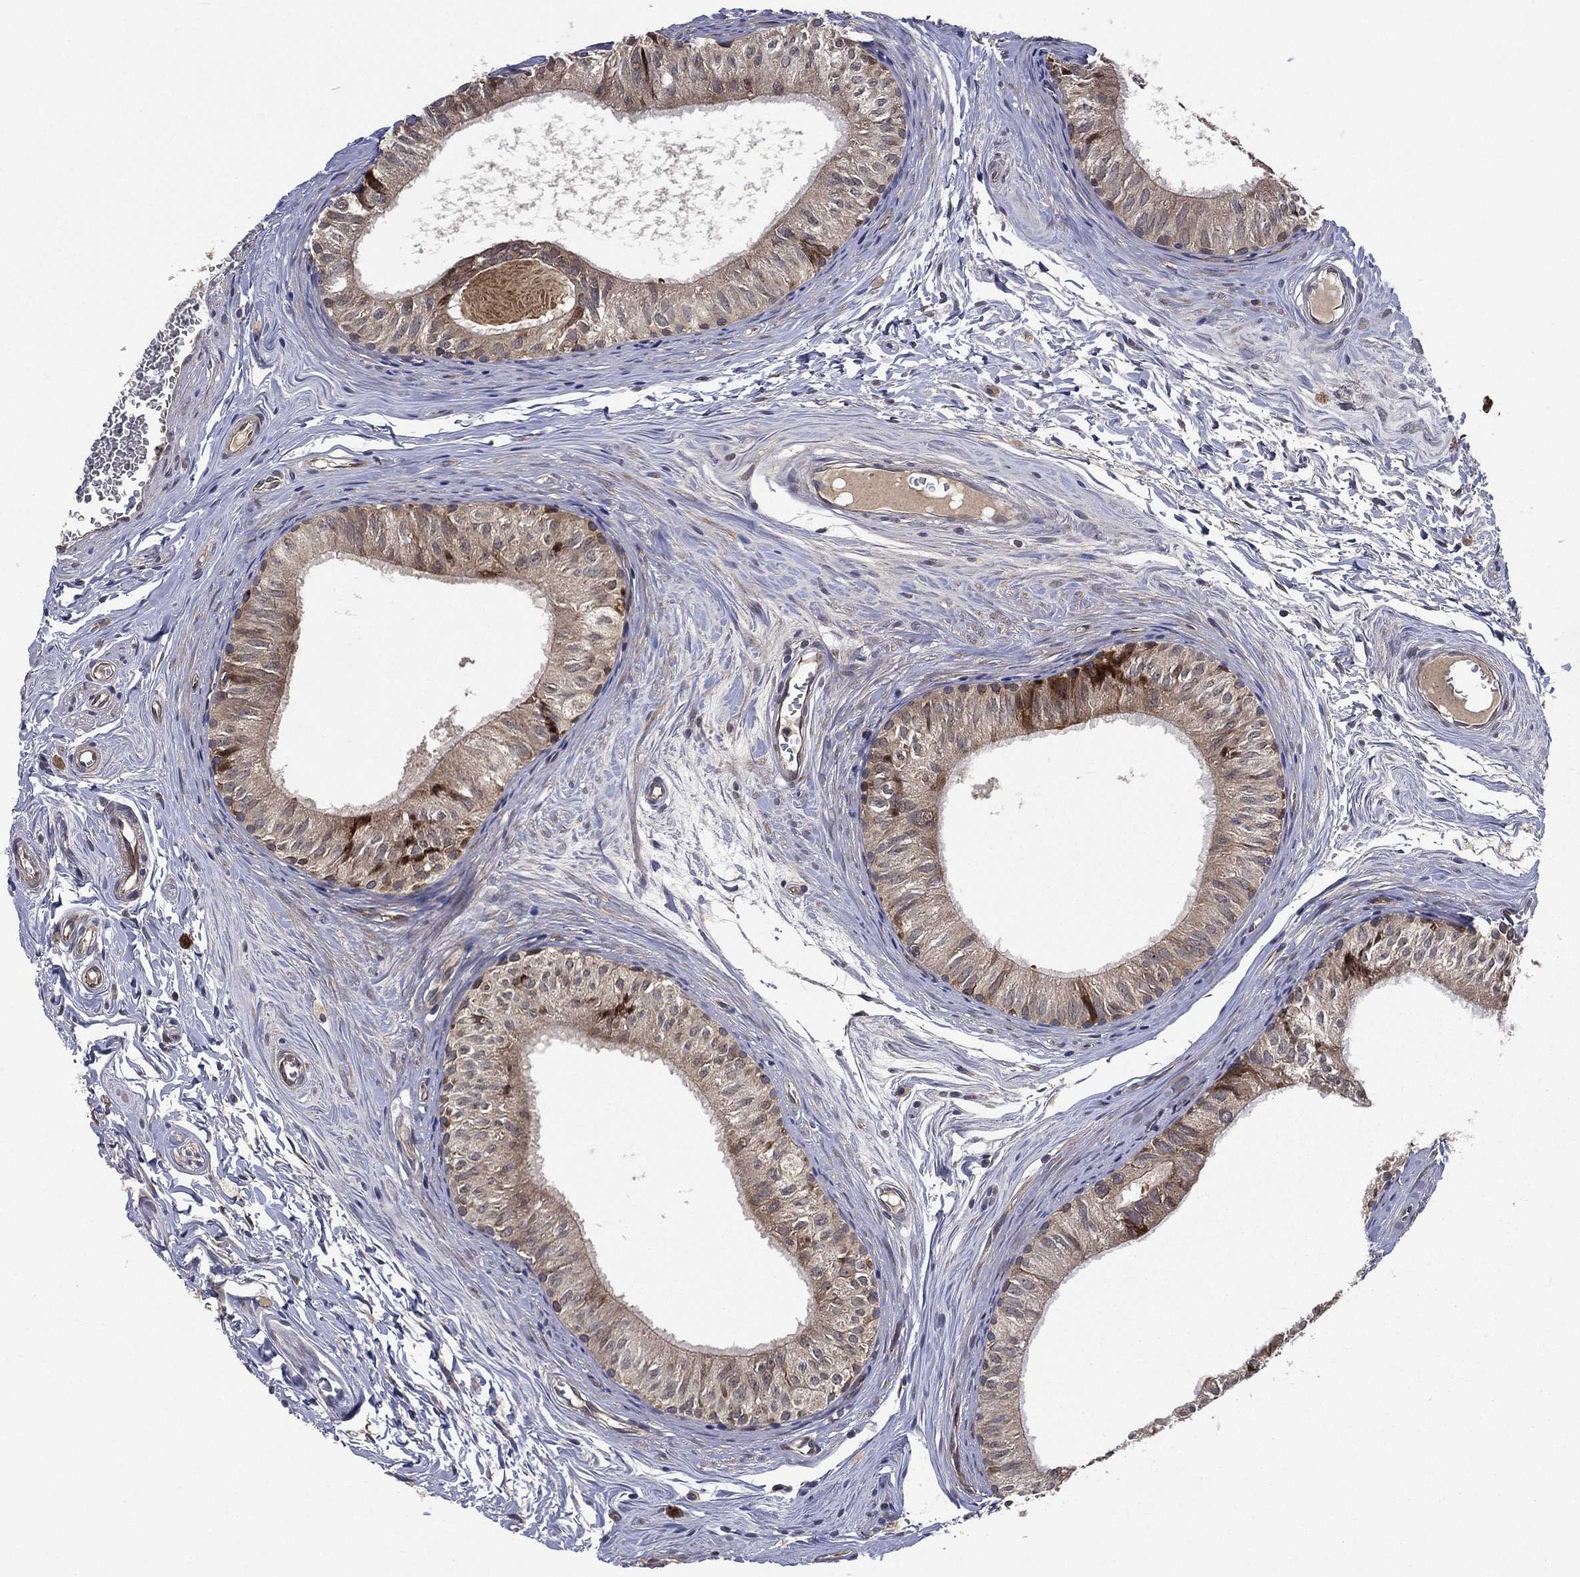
{"staining": {"intensity": "strong", "quantity": "<25%", "location": "cytoplasmic/membranous"}, "tissue": "epididymis", "cell_type": "Glandular cells", "image_type": "normal", "snomed": [{"axis": "morphology", "description": "Normal tissue, NOS"}, {"axis": "topography", "description": "Epididymis"}], "caption": "A medium amount of strong cytoplasmic/membranous positivity is present in about <25% of glandular cells in benign epididymis.", "gene": "RAB11FIP4", "patient": {"sex": "male", "age": 52}}